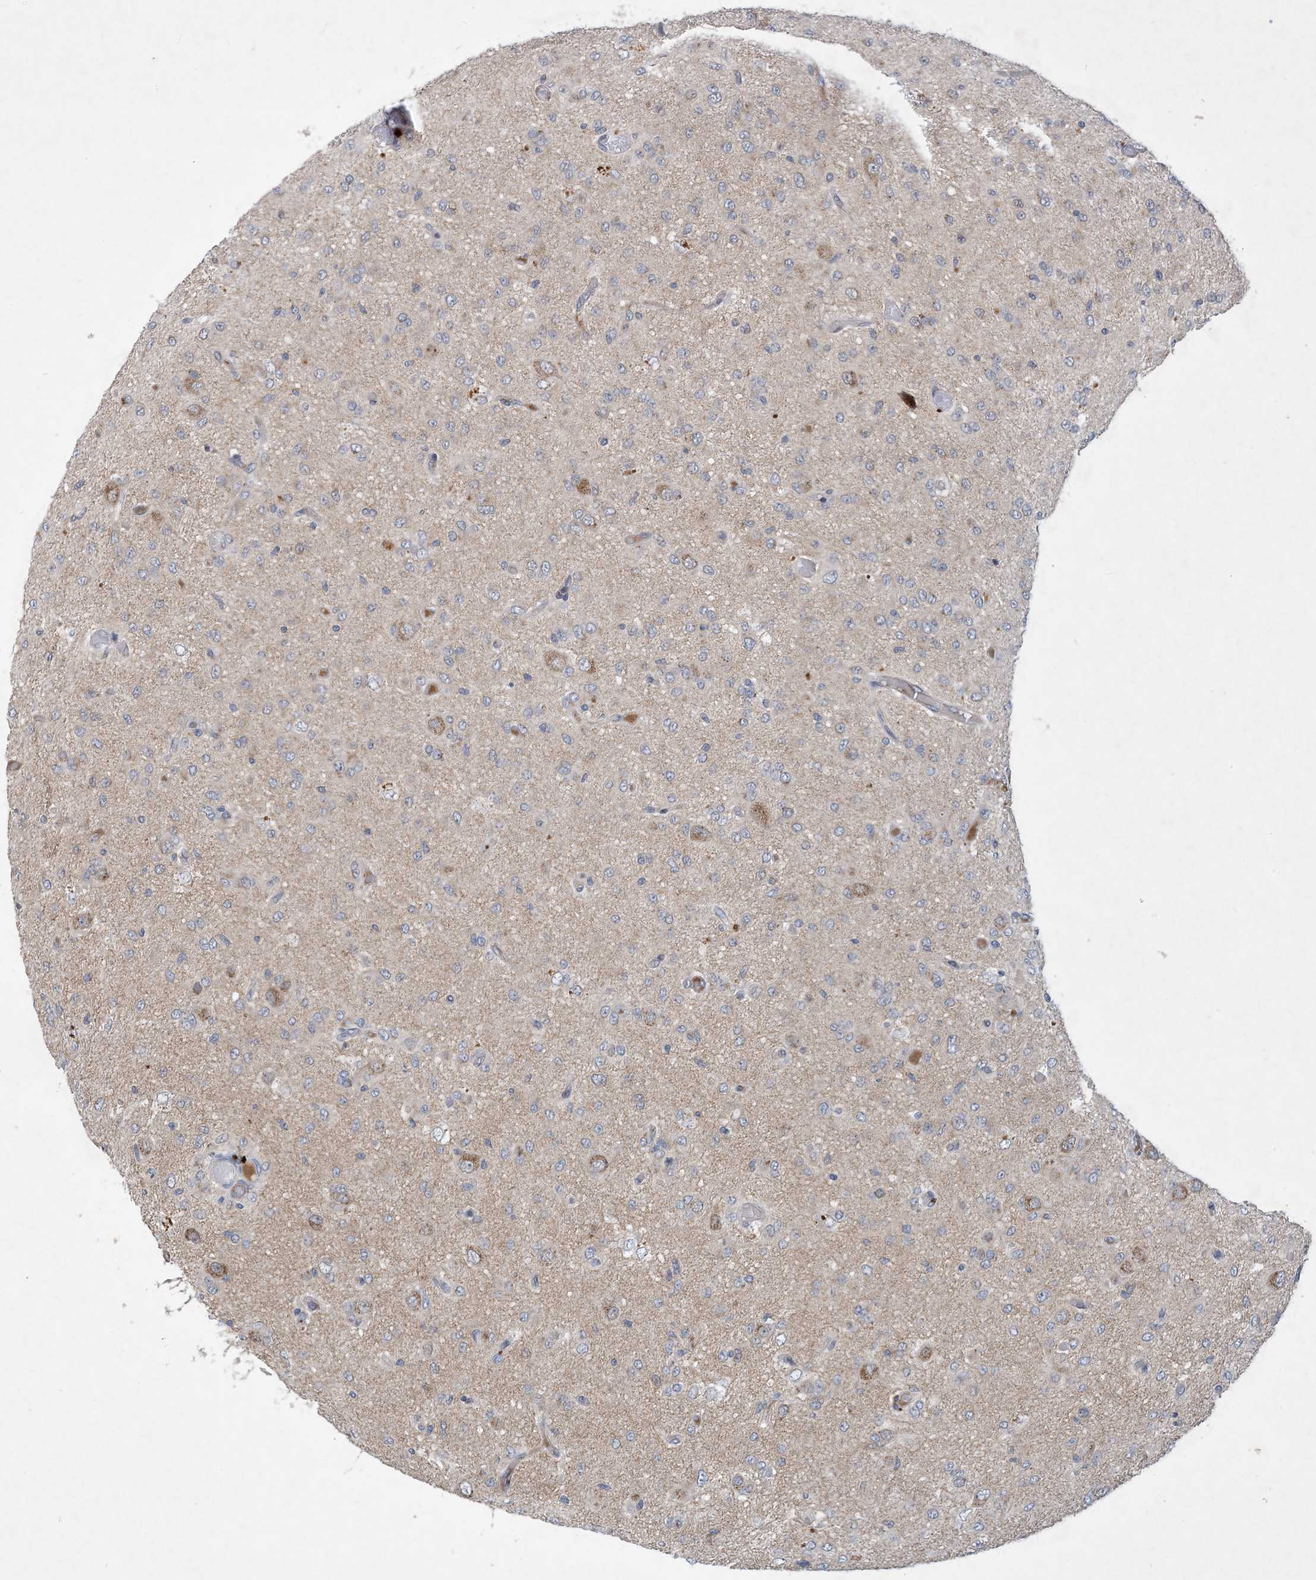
{"staining": {"intensity": "weak", "quantity": "<25%", "location": "cytoplasmic/membranous"}, "tissue": "glioma", "cell_type": "Tumor cells", "image_type": "cancer", "snomed": [{"axis": "morphology", "description": "Glioma, malignant, High grade"}, {"axis": "topography", "description": "Brain"}], "caption": "Tumor cells show no significant positivity in glioma.", "gene": "TINAG", "patient": {"sex": "female", "age": 59}}